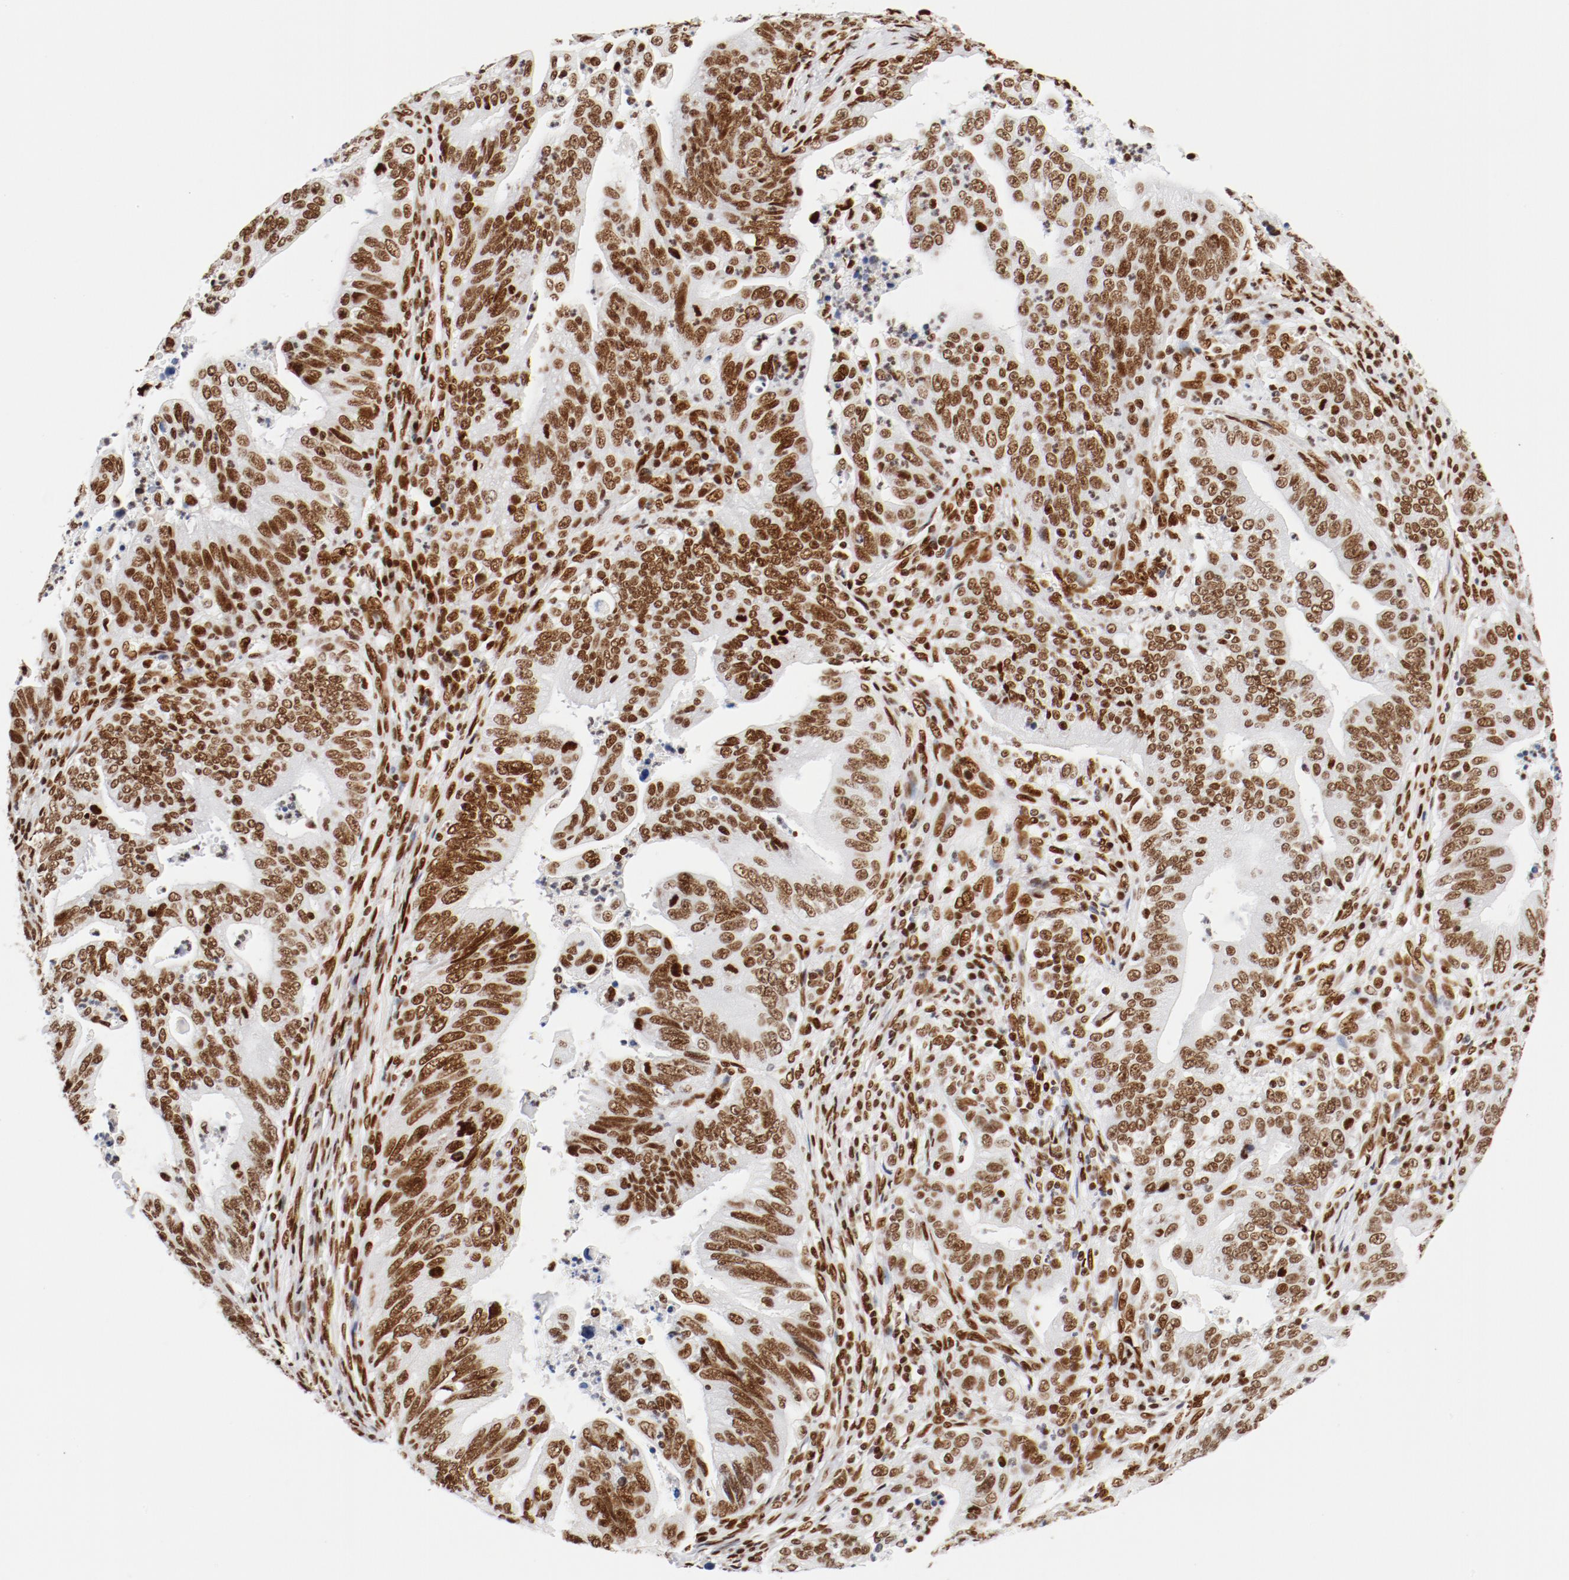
{"staining": {"intensity": "strong", "quantity": ">75%", "location": "nuclear"}, "tissue": "stomach cancer", "cell_type": "Tumor cells", "image_type": "cancer", "snomed": [{"axis": "morphology", "description": "Adenocarcinoma, NOS"}, {"axis": "topography", "description": "Stomach, upper"}], "caption": "Adenocarcinoma (stomach) stained with a brown dye exhibits strong nuclear positive expression in about >75% of tumor cells.", "gene": "CTBP1", "patient": {"sex": "female", "age": 50}}